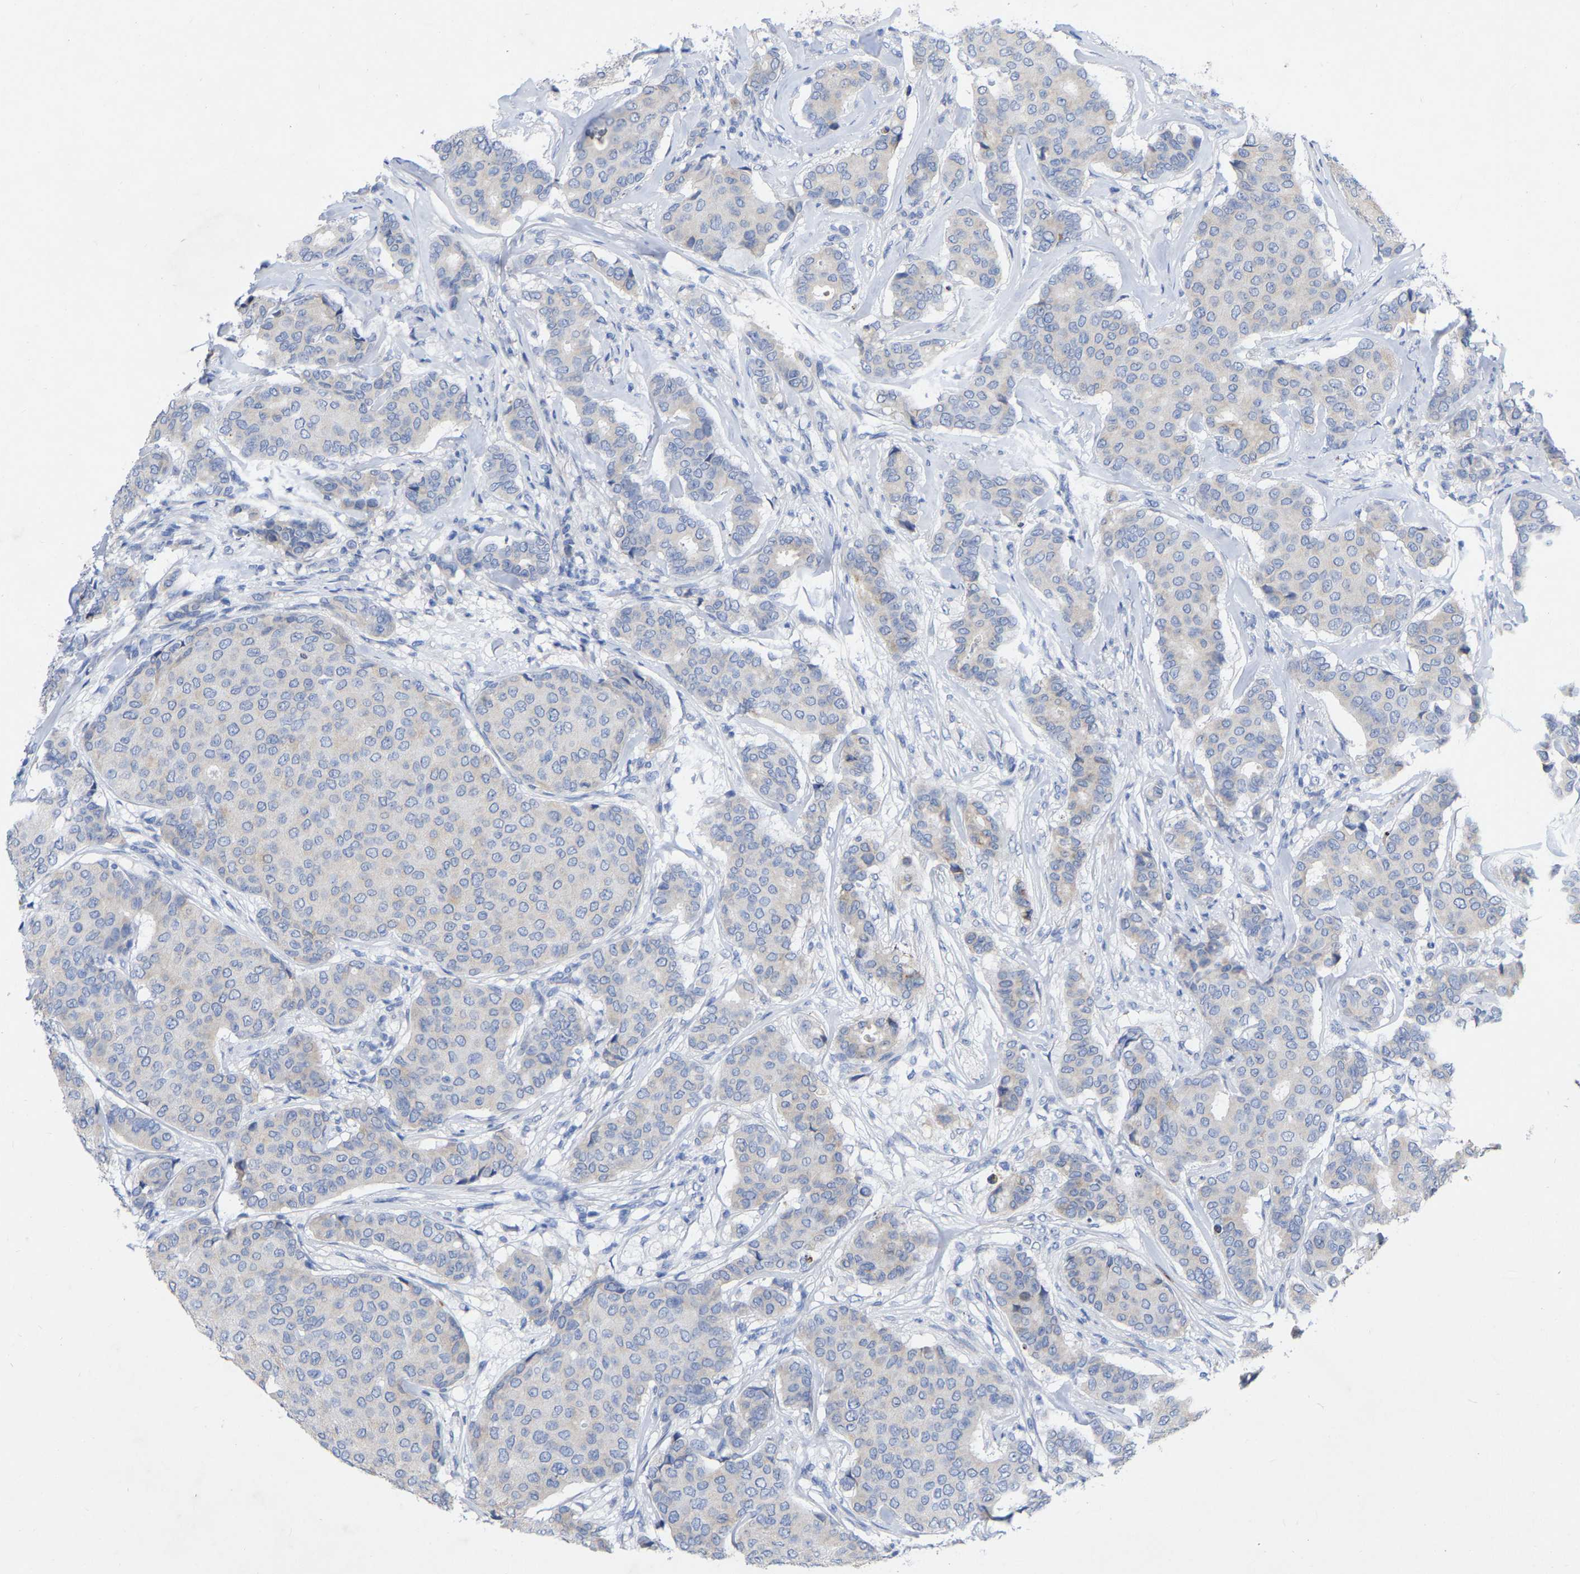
{"staining": {"intensity": "negative", "quantity": "none", "location": "none"}, "tissue": "breast cancer", "cell_type": "Tumor cells", "image_type": "cancer", "snomed": [{"axis": "morphology", "description": "Duct carcinoma"}, {"axis": "topography", "description": "Breast"}], "caption": "A high-resolution micrograph shows immunohistochemistry (IHC) staining of breast infiltrating ductal carcinoma, which exhibits no significant positivity in tumor cells.", "gene": "STRIP2", "patient": {"sex": "female", "age": 75}}